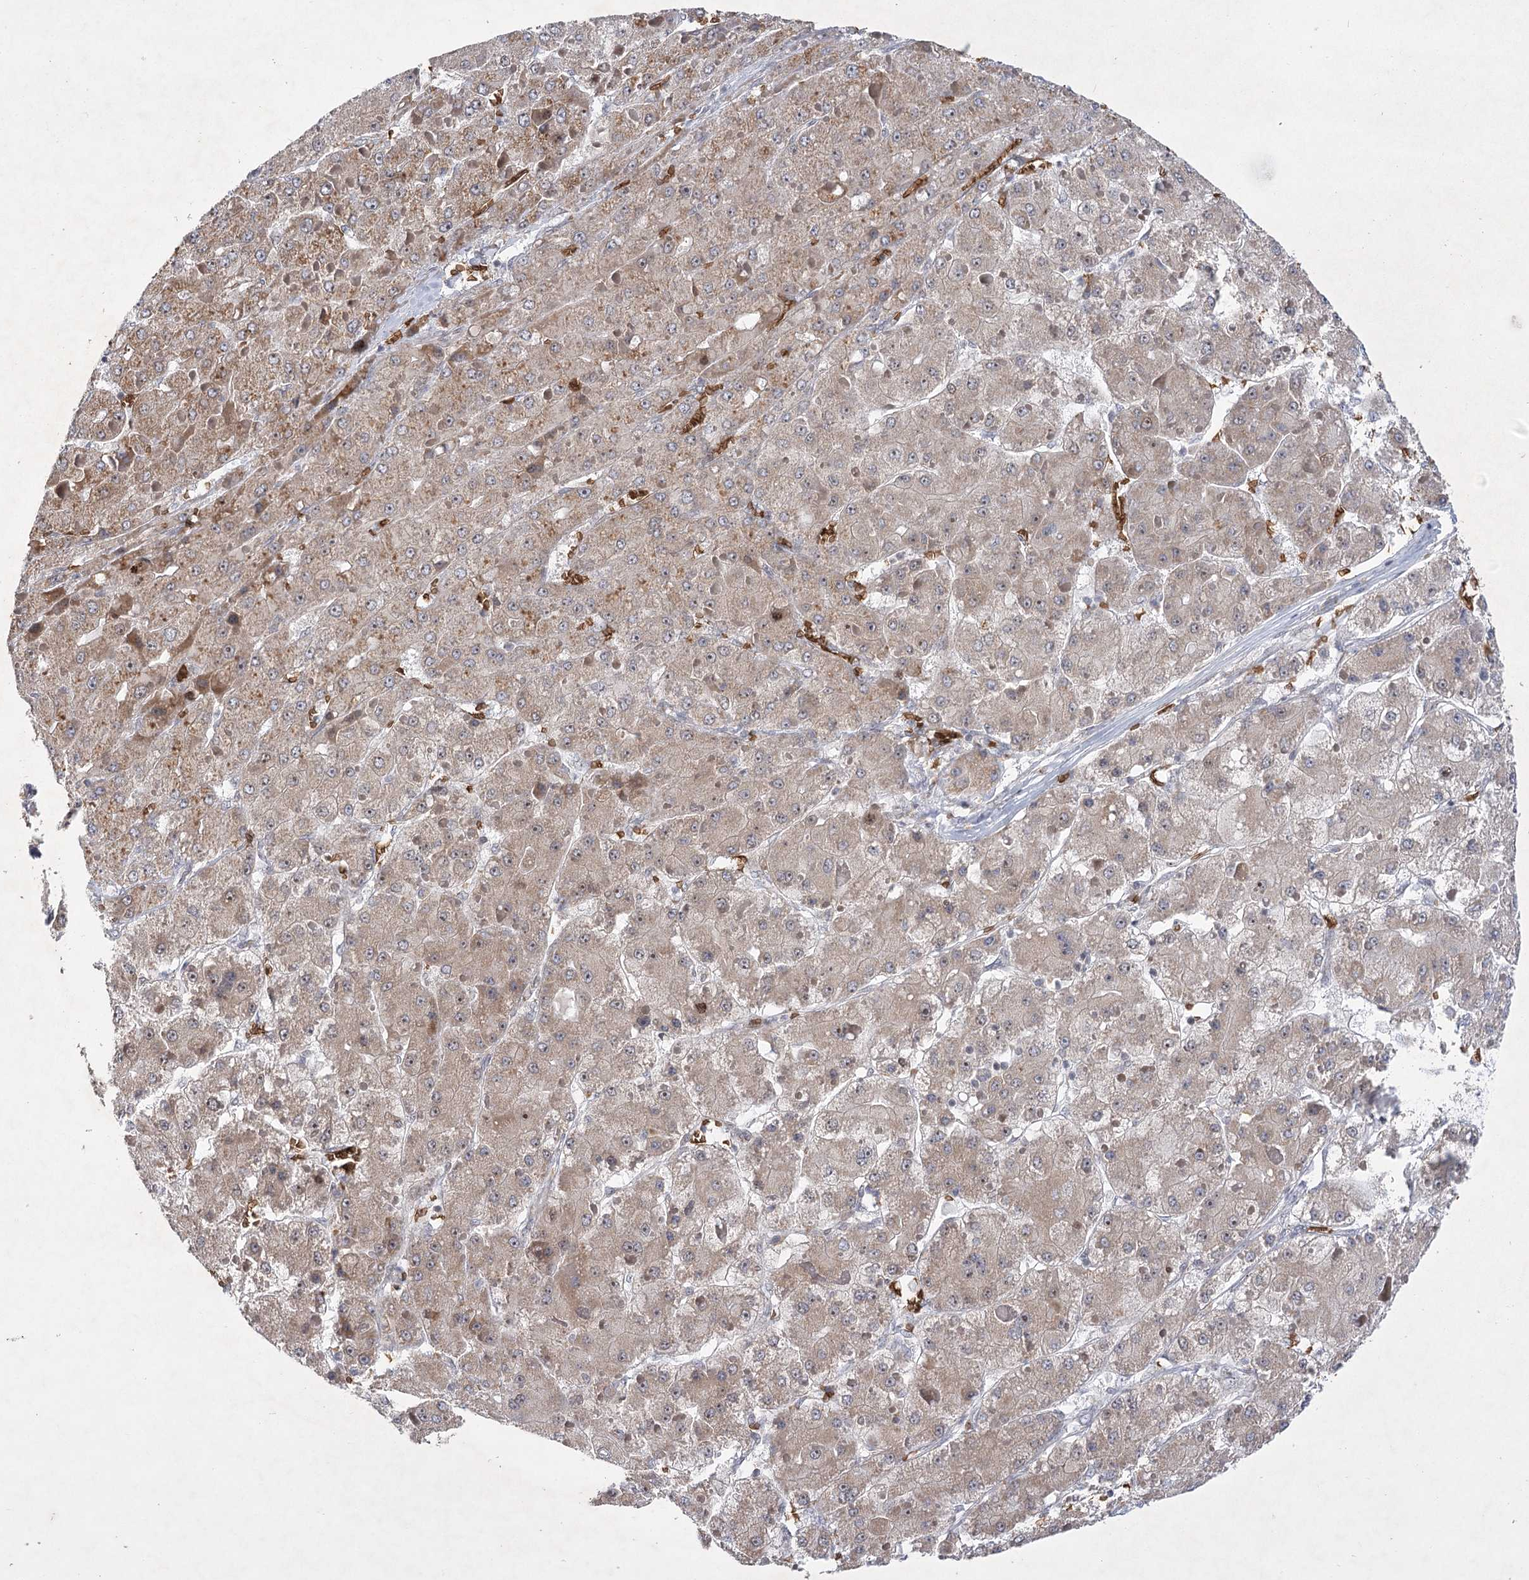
{"staining": {"intensity": "weak", "quantity": ">75%", "location": "cytoplasmic/membranous"}, "tissue": "liver cancer", "cell_type": "Tumor cells", "image_type": "cancer", "snomed": [{"axis": "morphology", "description": "Carcinoma, Hepatocellular, NOS"}, {"axis": "topography", "description": "Liver"}], "caption": "Brown immunohistochemical staining in human liver cancer (hepatocellular carcinoma) reveals weak cytoplasmic/membranous staining in about >75% of tumor cells.", "gene": "NSMCE4A", "patient": {"sex": "female", "age": 73}}